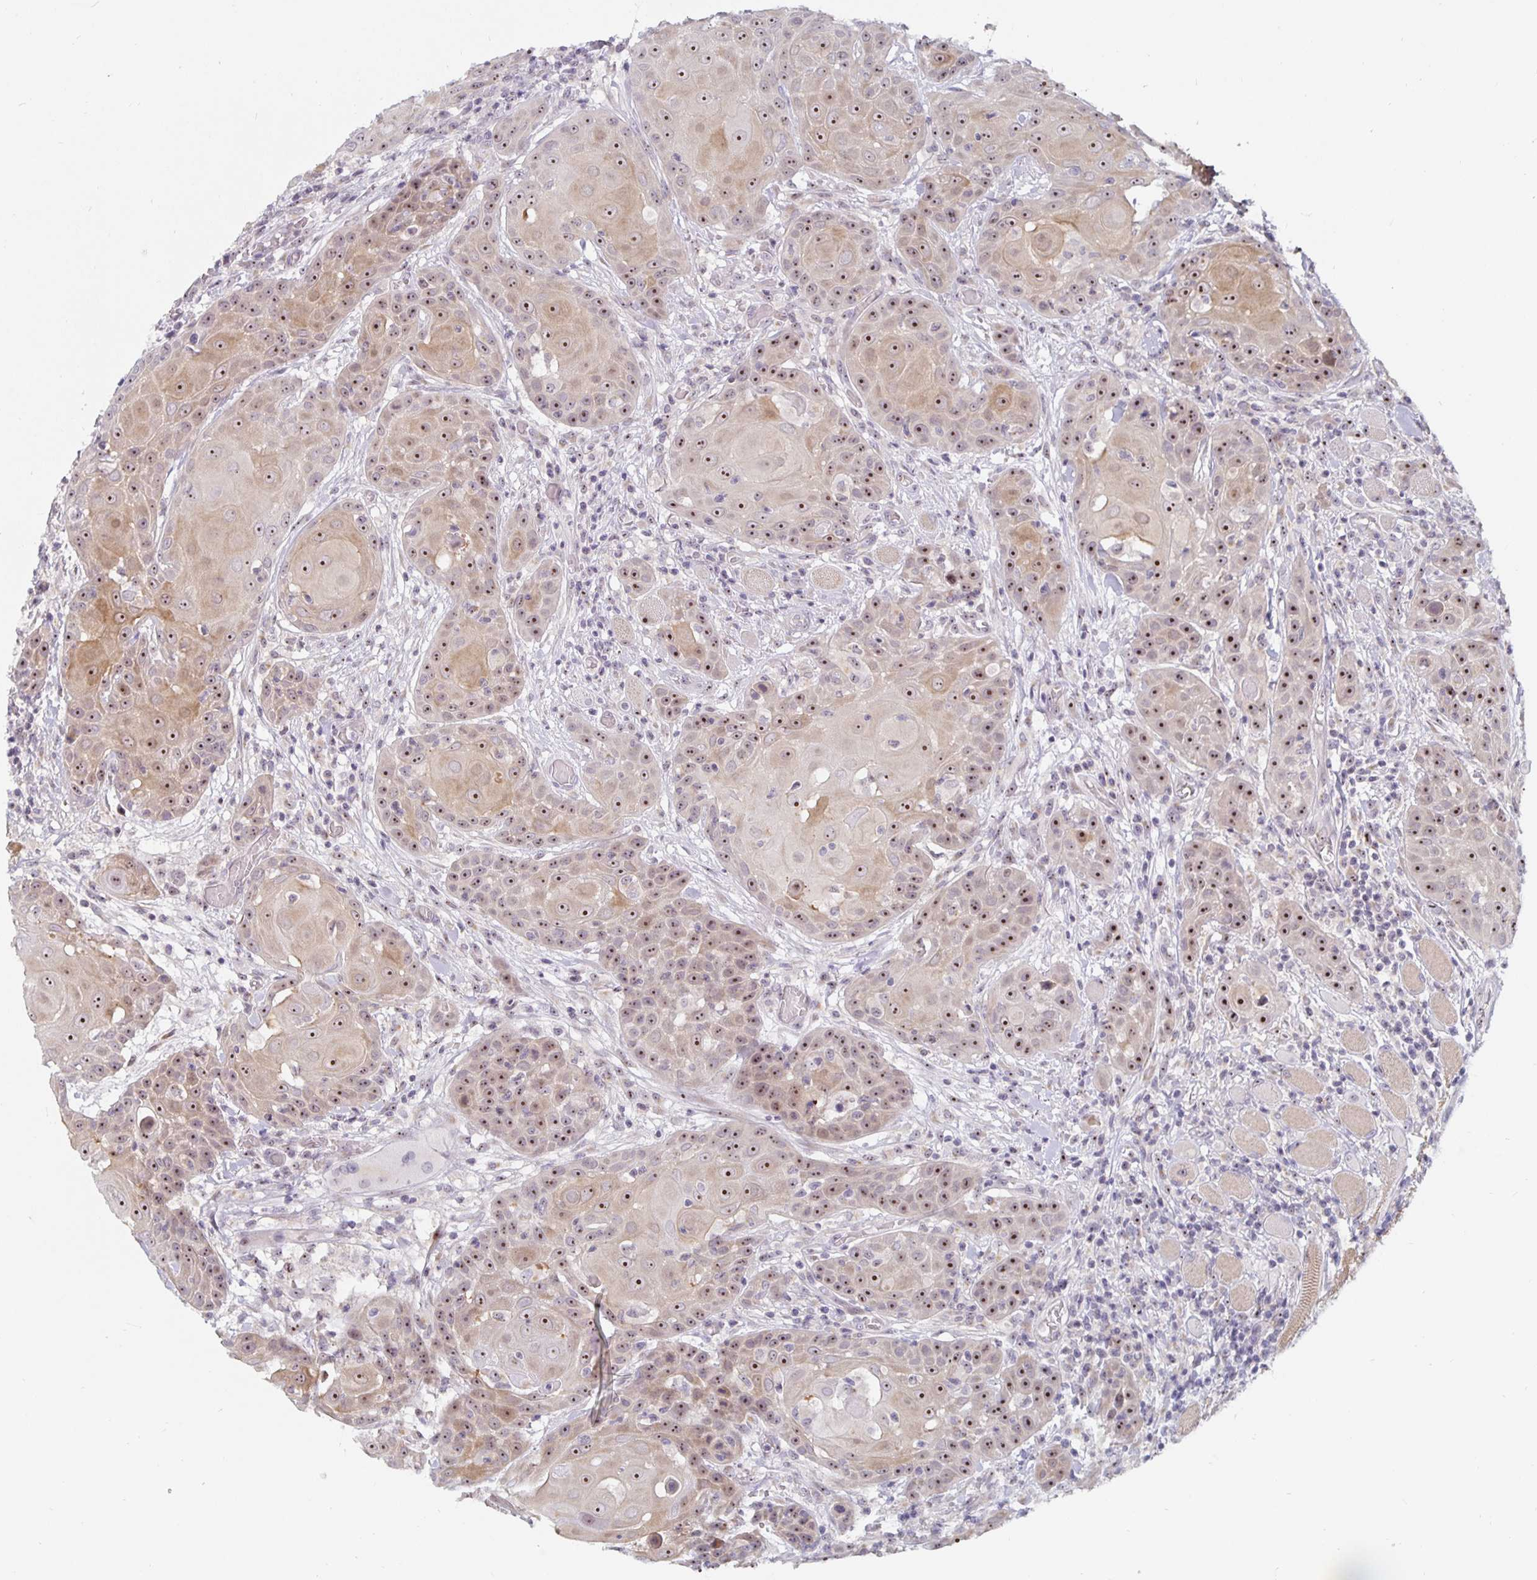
{"staining": {"intensity": "moderate", "quantity": ">75%", "location": "cytoplasmic/membranous,nuclear"}, "tissue": "head and neck cancer", "cell_type": "Tumor cells", "image_type": "cancer", "snomed": [{"axis": "morphology", "description": "Normal tissue, NOS"}, {"axis": "morphology", "description": "Squamous cell carcinoma, NOS"}, {"axis": "topography", "description": "Oral tissue"}, {"axis": "topography", "description": "Head-Neck"}], "caption": "Protein expression analysis of head and neck squamous cell carcinoma displays moderate cytoplasmic/membranous and nuclear expression in about >75% of tumor cells.", "gene": "NUP85", "patient": {"sex": "female", "age": 55}}